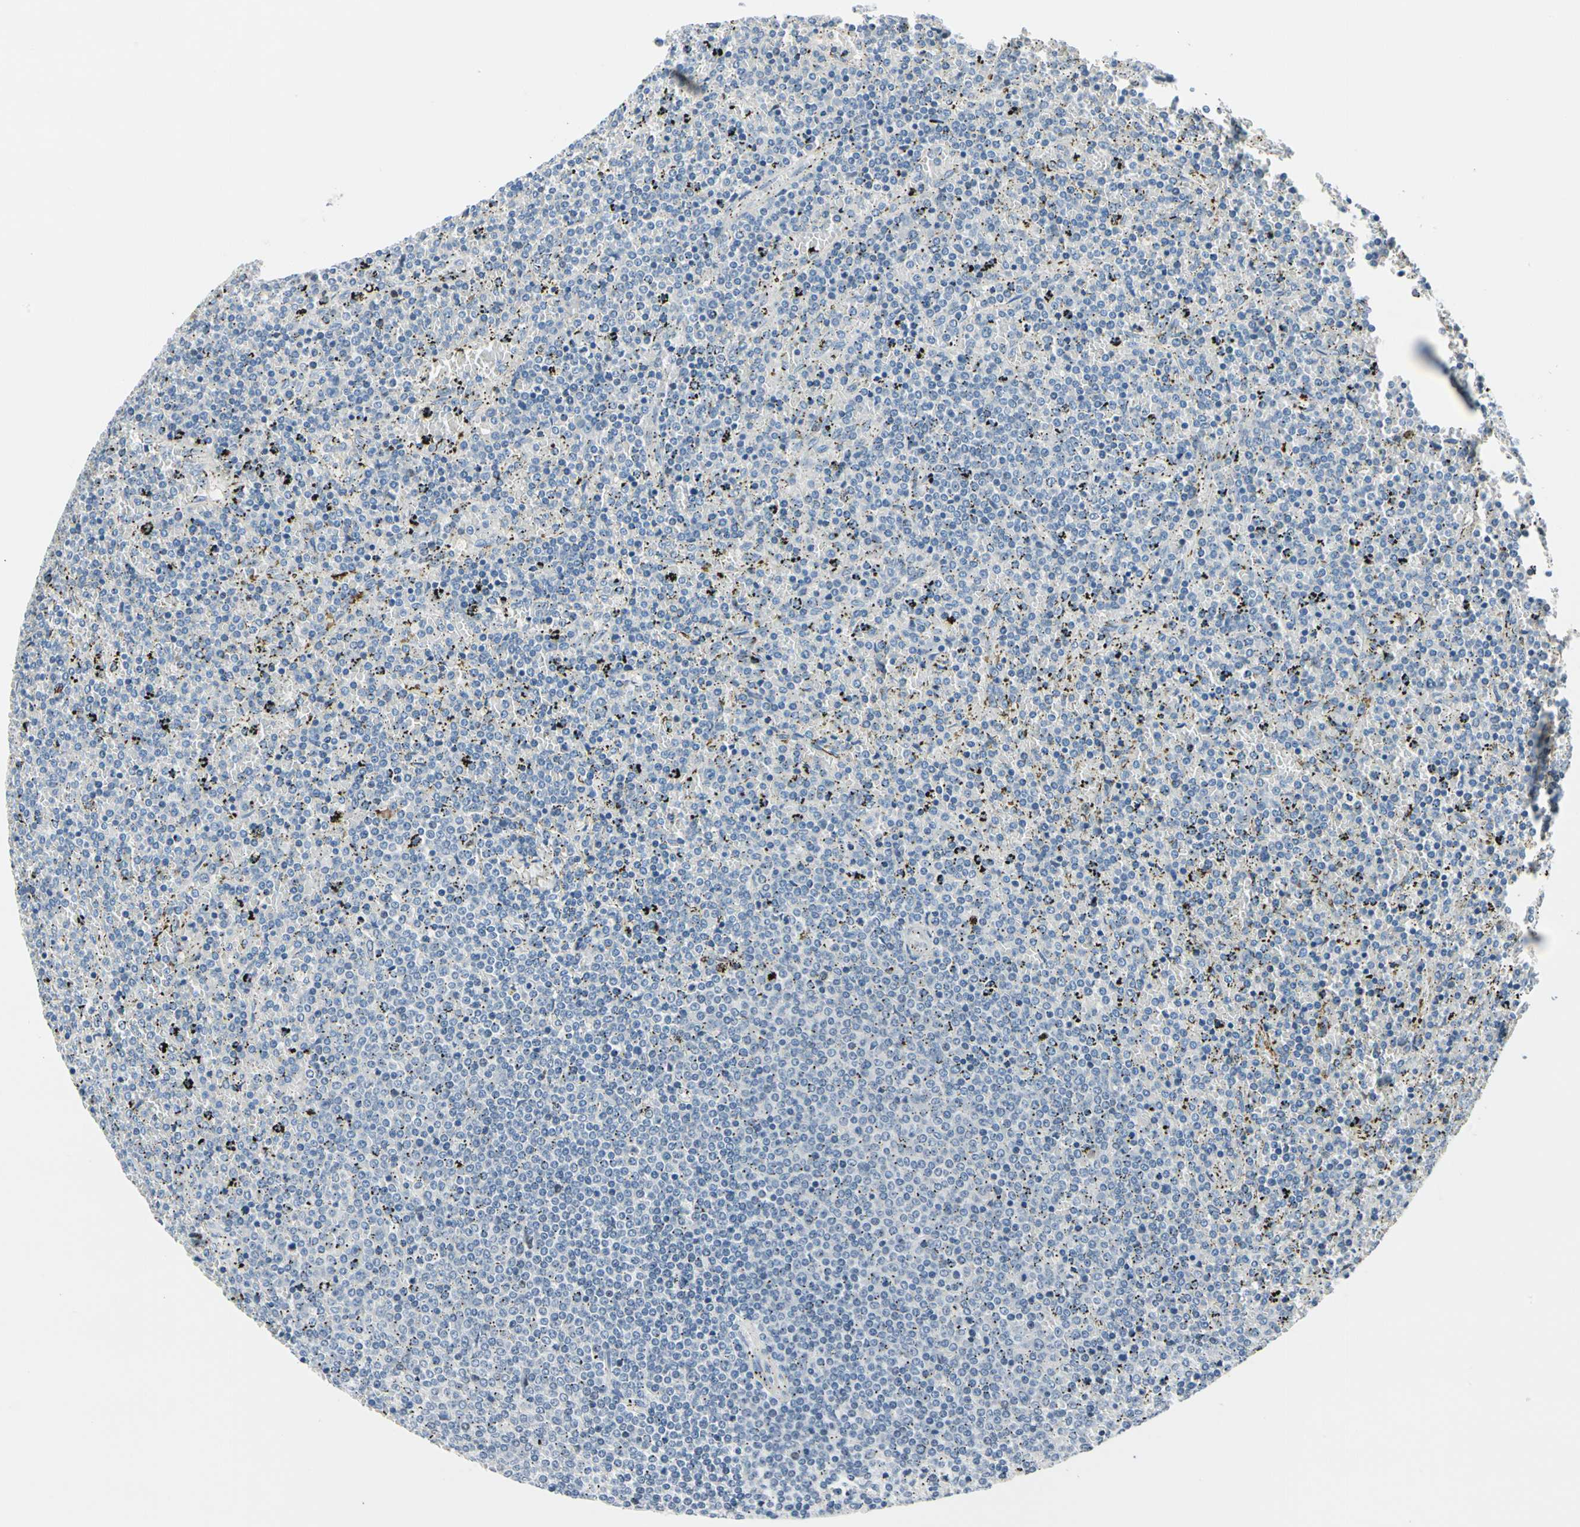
{"staining": {"intensity": "negative", "quantity": "none", "location": "none"}, "tissue": "lymphoma", "cell_type": "Tumor cells", "image_type": "cancer", "snomed": [{"axis": "morphology", "description": "Malignant lymphoma, non-Hodgkin's type, Low grade"}, {"axis": "topography", "description": "Spleen"}], "caption": "The image demonstrates no significant staining in tumor cells of lymphoma. The staining is performed using DAB brown chromogen with nuclei counter-stained in using hematoxylin.", "gene": "TXN", "patient": {"sex": "female", "age": 77}}